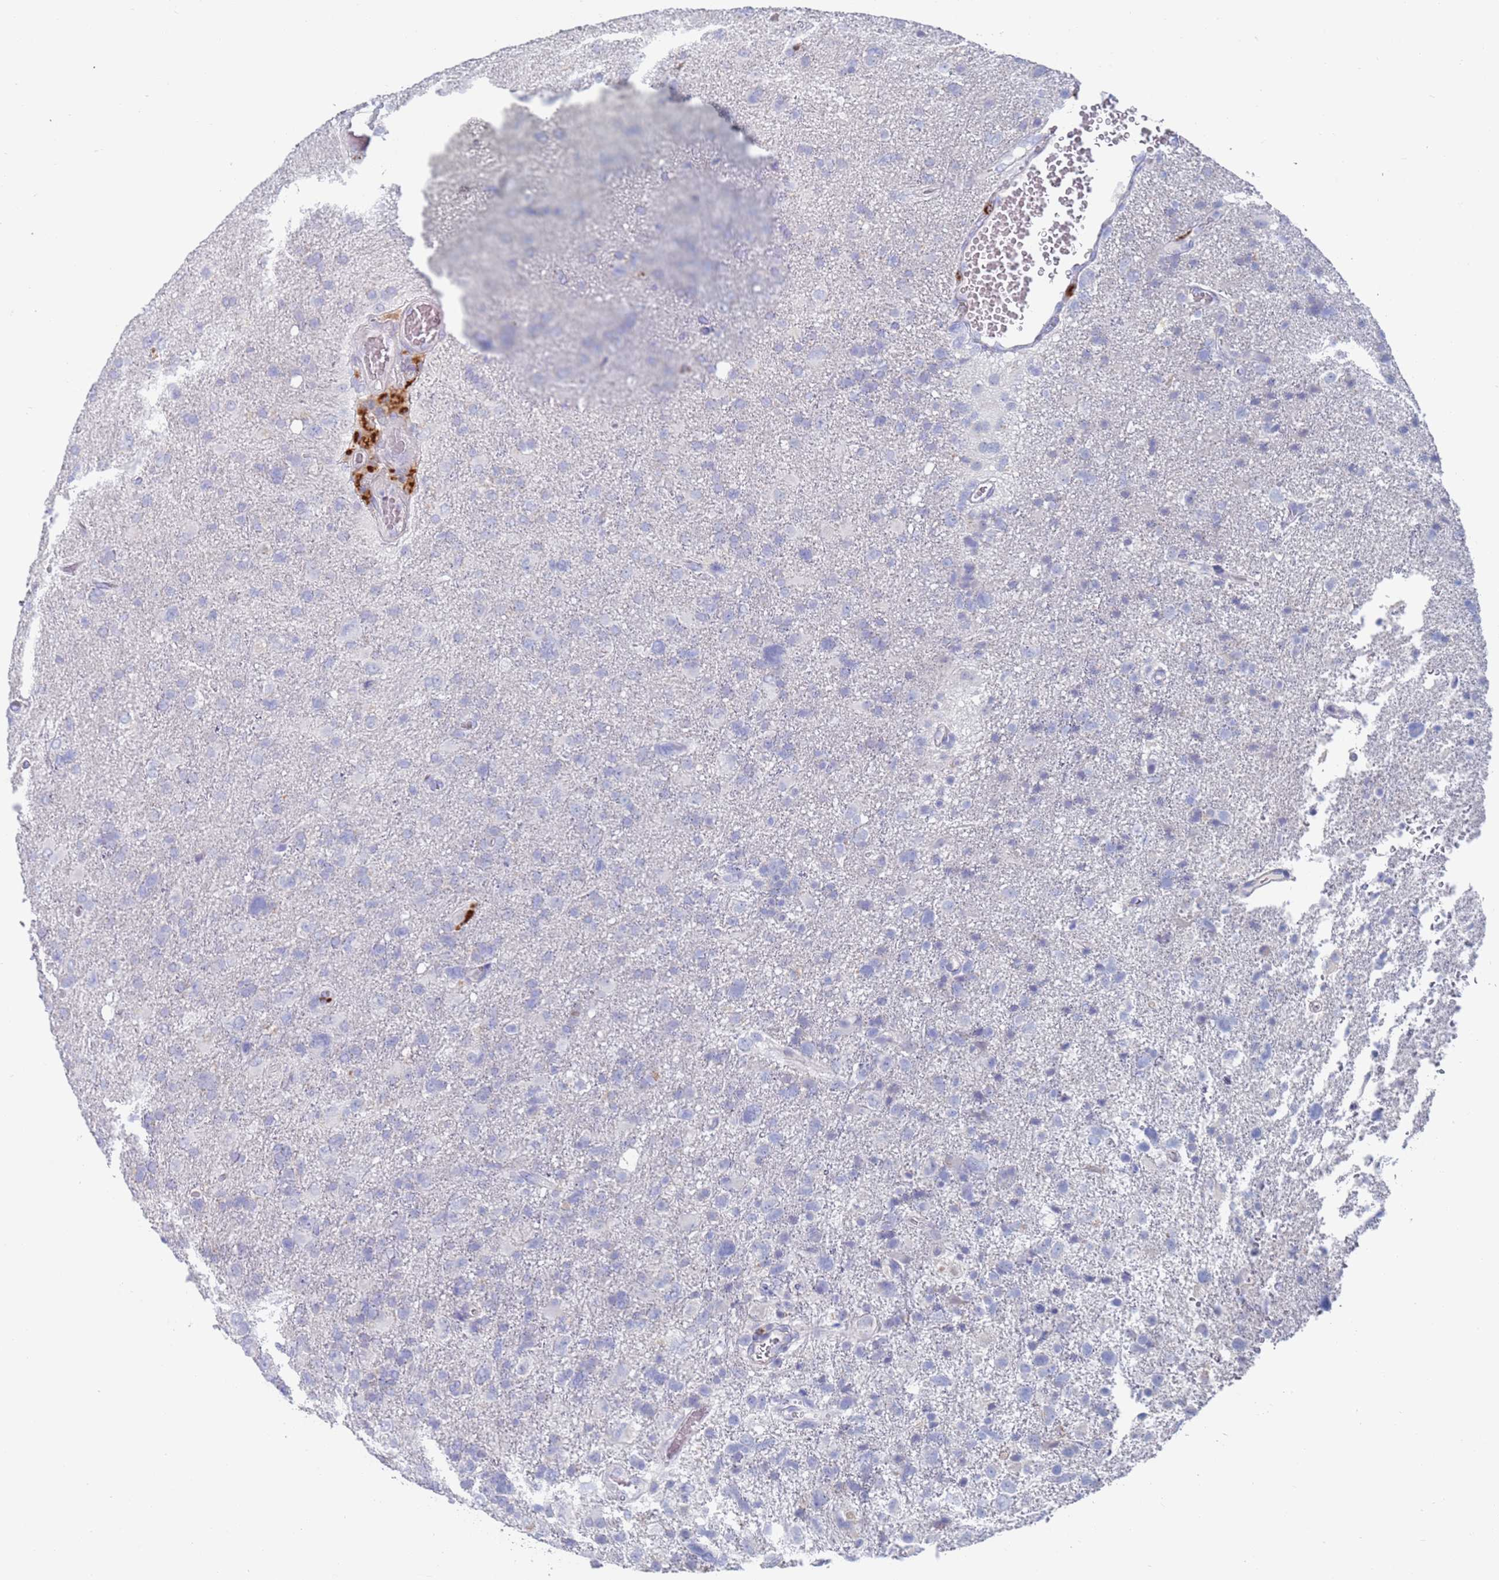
{"staining": {"intensity": "negative", "quantity": "none", "location": "none"}, "tissue": "glioma", "cell_type": "Tumor cells", "image_type": "cancer", "snomed": [{"axis": "morphology", "description": "Glioma, malignant, High grade"}, {"axis": "topography", "description": "Brain"}], "caption": "IHC image of neoplastic tissue: malignant glioma (high-grade) stained with DAB (3,3'-diaminobenzidine) shows no significant protein staining in tumor cells.", "gene": "FUCA1", "patient": {"sex": "male", "age": 61}}